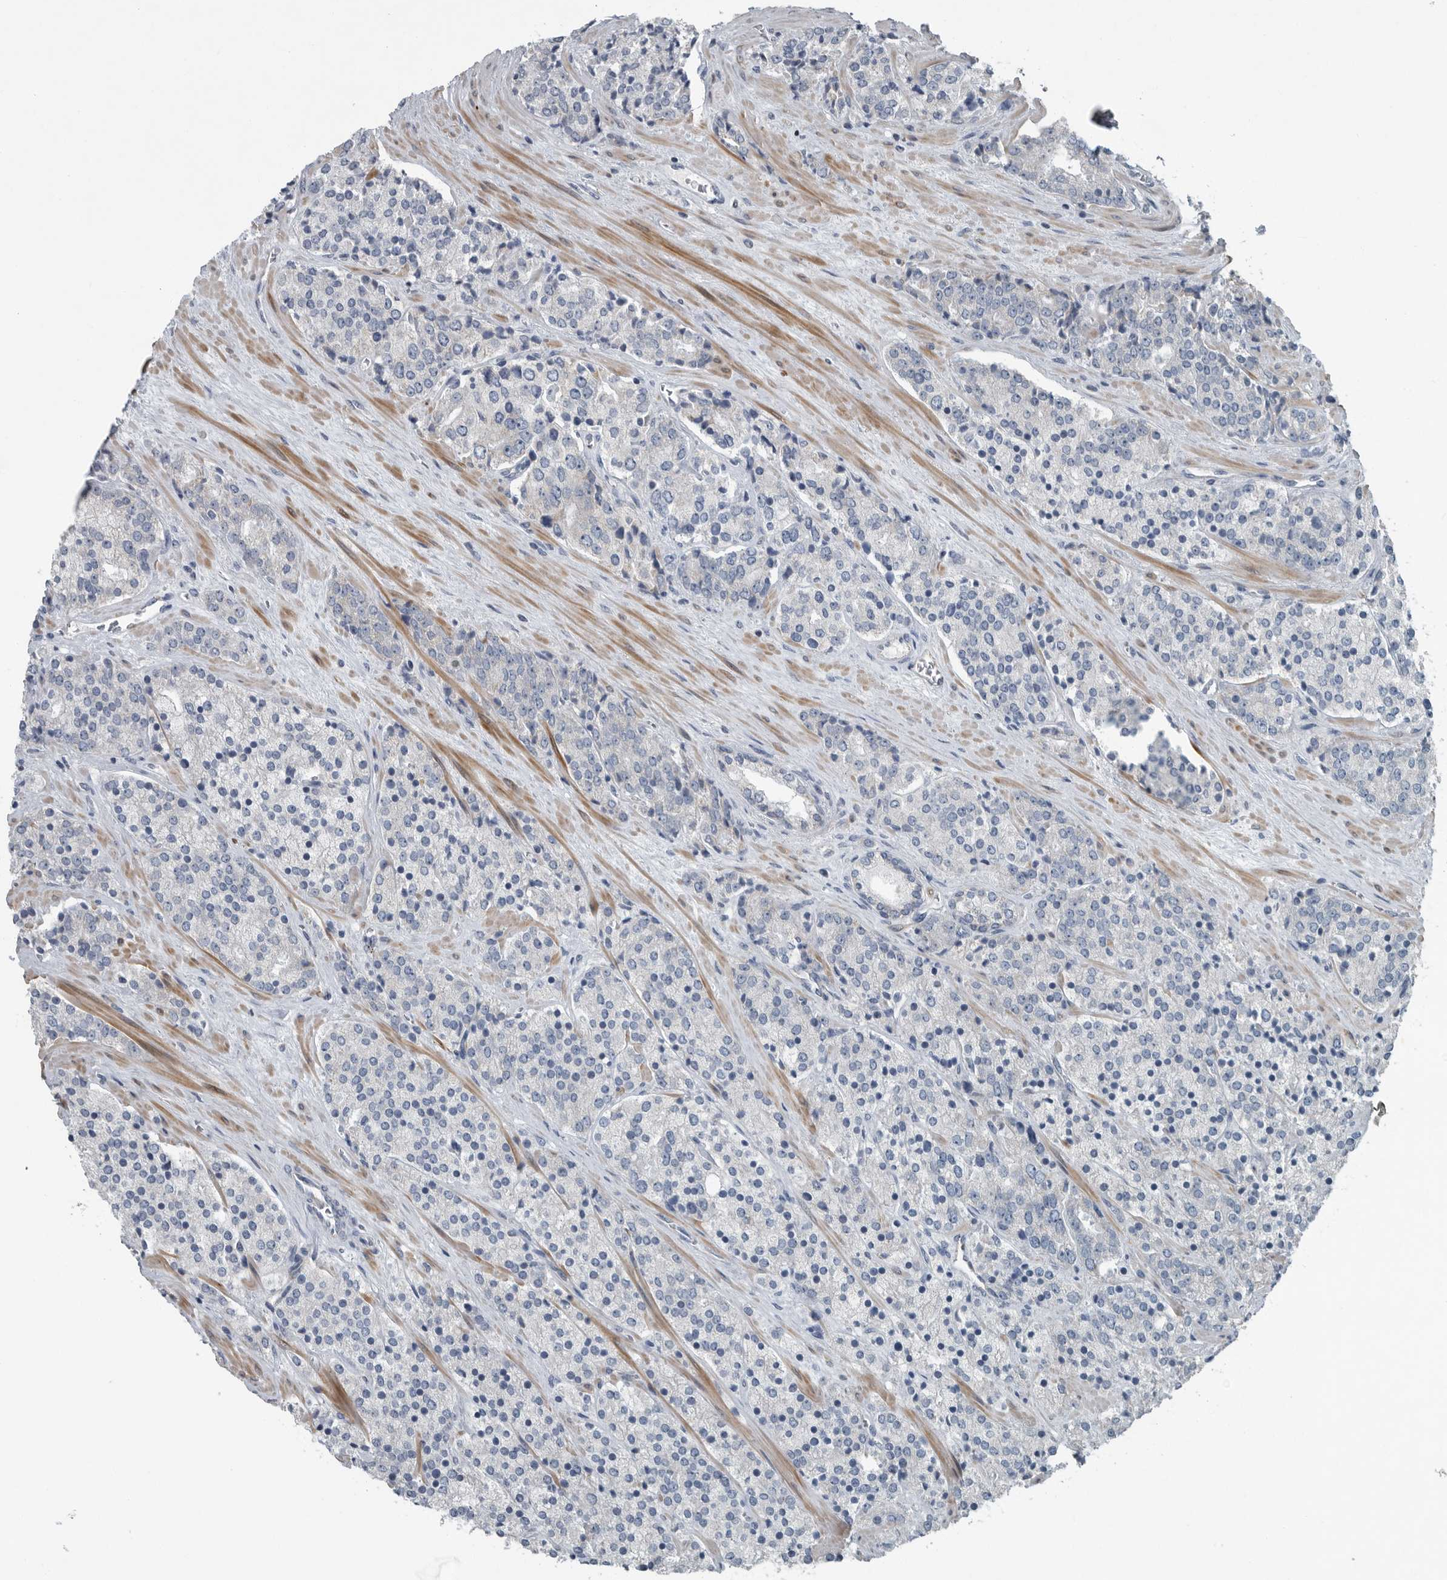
{"staining": {"intensity": "negative", "quantity": "none", "location": "none"}, "tissue": "prostate cancer", "cell_type": "Tumor cells", "image_type": "cancer", "snomed": [{"axis": "morphology", "description": "Adenocarcinoma, High grade"}, {"axis": "topography", "description": "Prostate"}], "caption": "Immunohistochemistry image of human prostate cancer (high-grade adenocarcinoma) stained for a protein (brown), which exhibits no expression in tumor cells.", "gene": "MPP3", "patient": {"sex": "male", "age": 71}}